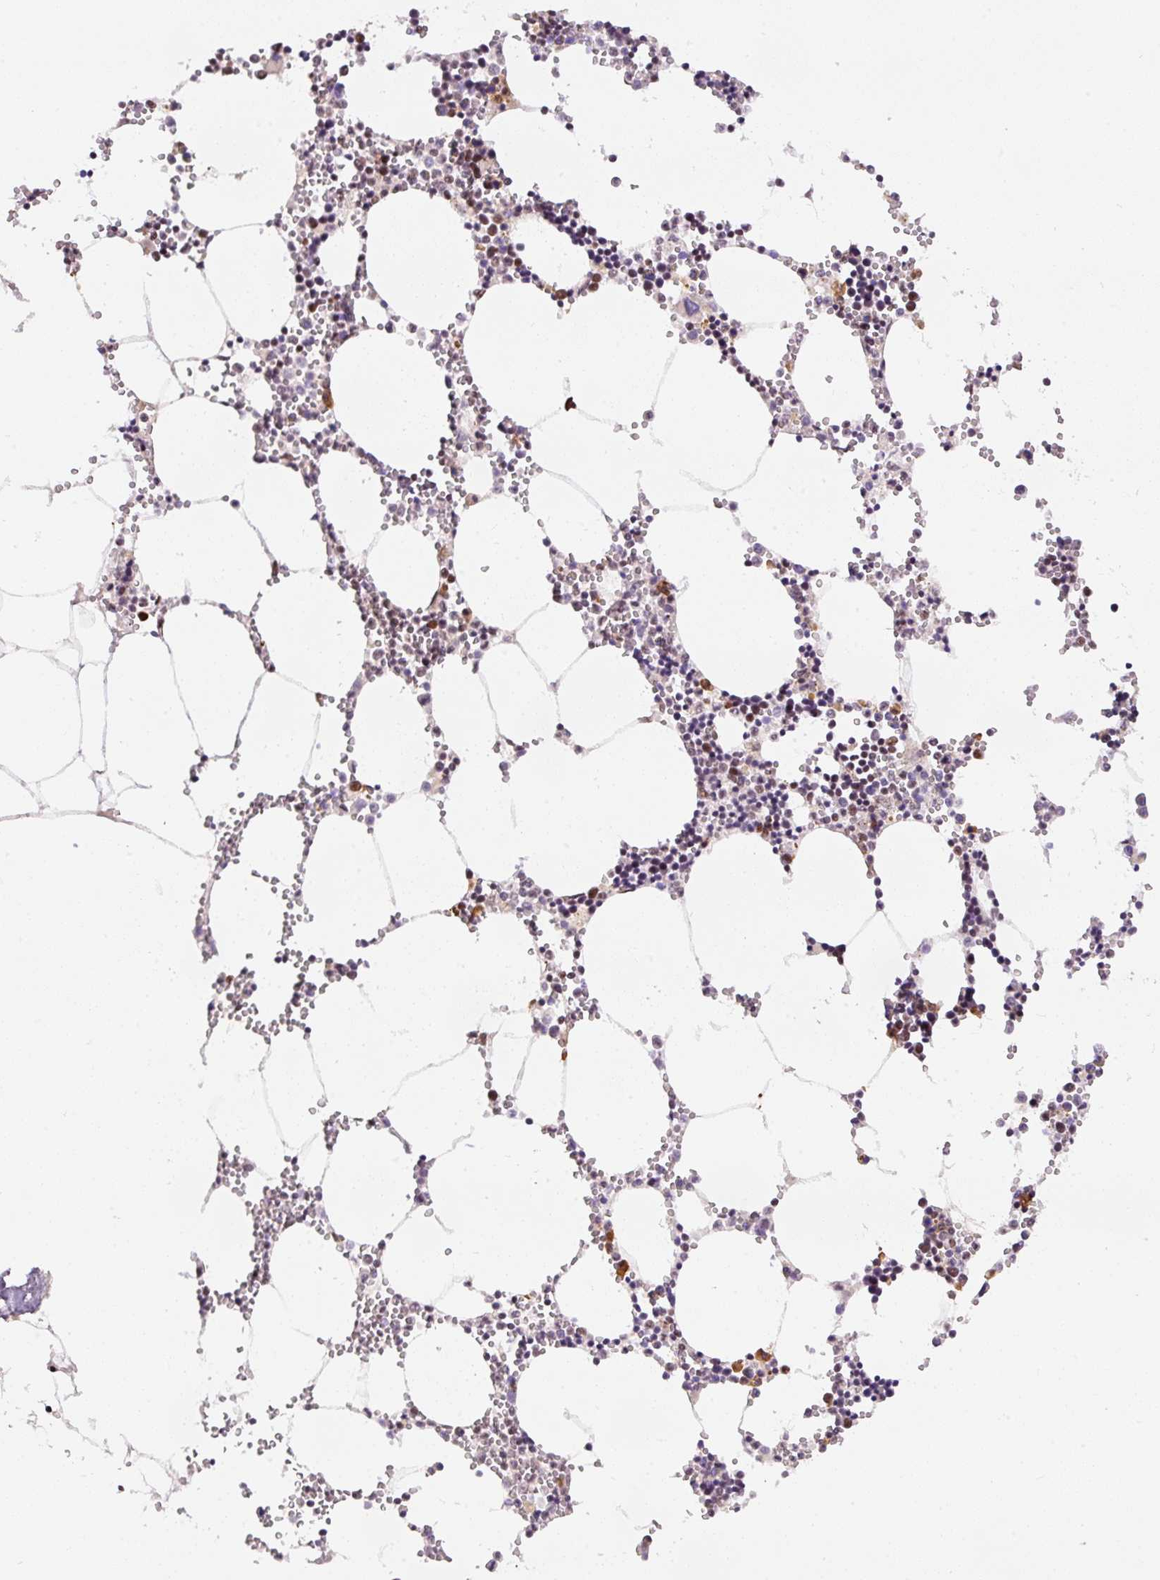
{"staining": {"intensity": "strong", "quantity": "25%-75%", "location": "nuclear"}, "tissue": "bone marrow", "cell_type": "Hematopoietic cells", "image_type": "normal", "snomed": [{"axis": "morphology", "description": "Normal tissue, NOS"}, {"axis": "topography", "description": "Bone marrow"}], "caption": "Immunohistochemical staining of benign bone marrow shows strong nuclear protein expression in approximately 25%-75% of hematopoietic cells. (DAB IHC with brightfield microscopy, high magnification).", "gene": "HNRNPC", "patient": {"sex": "male", "age": 54}}